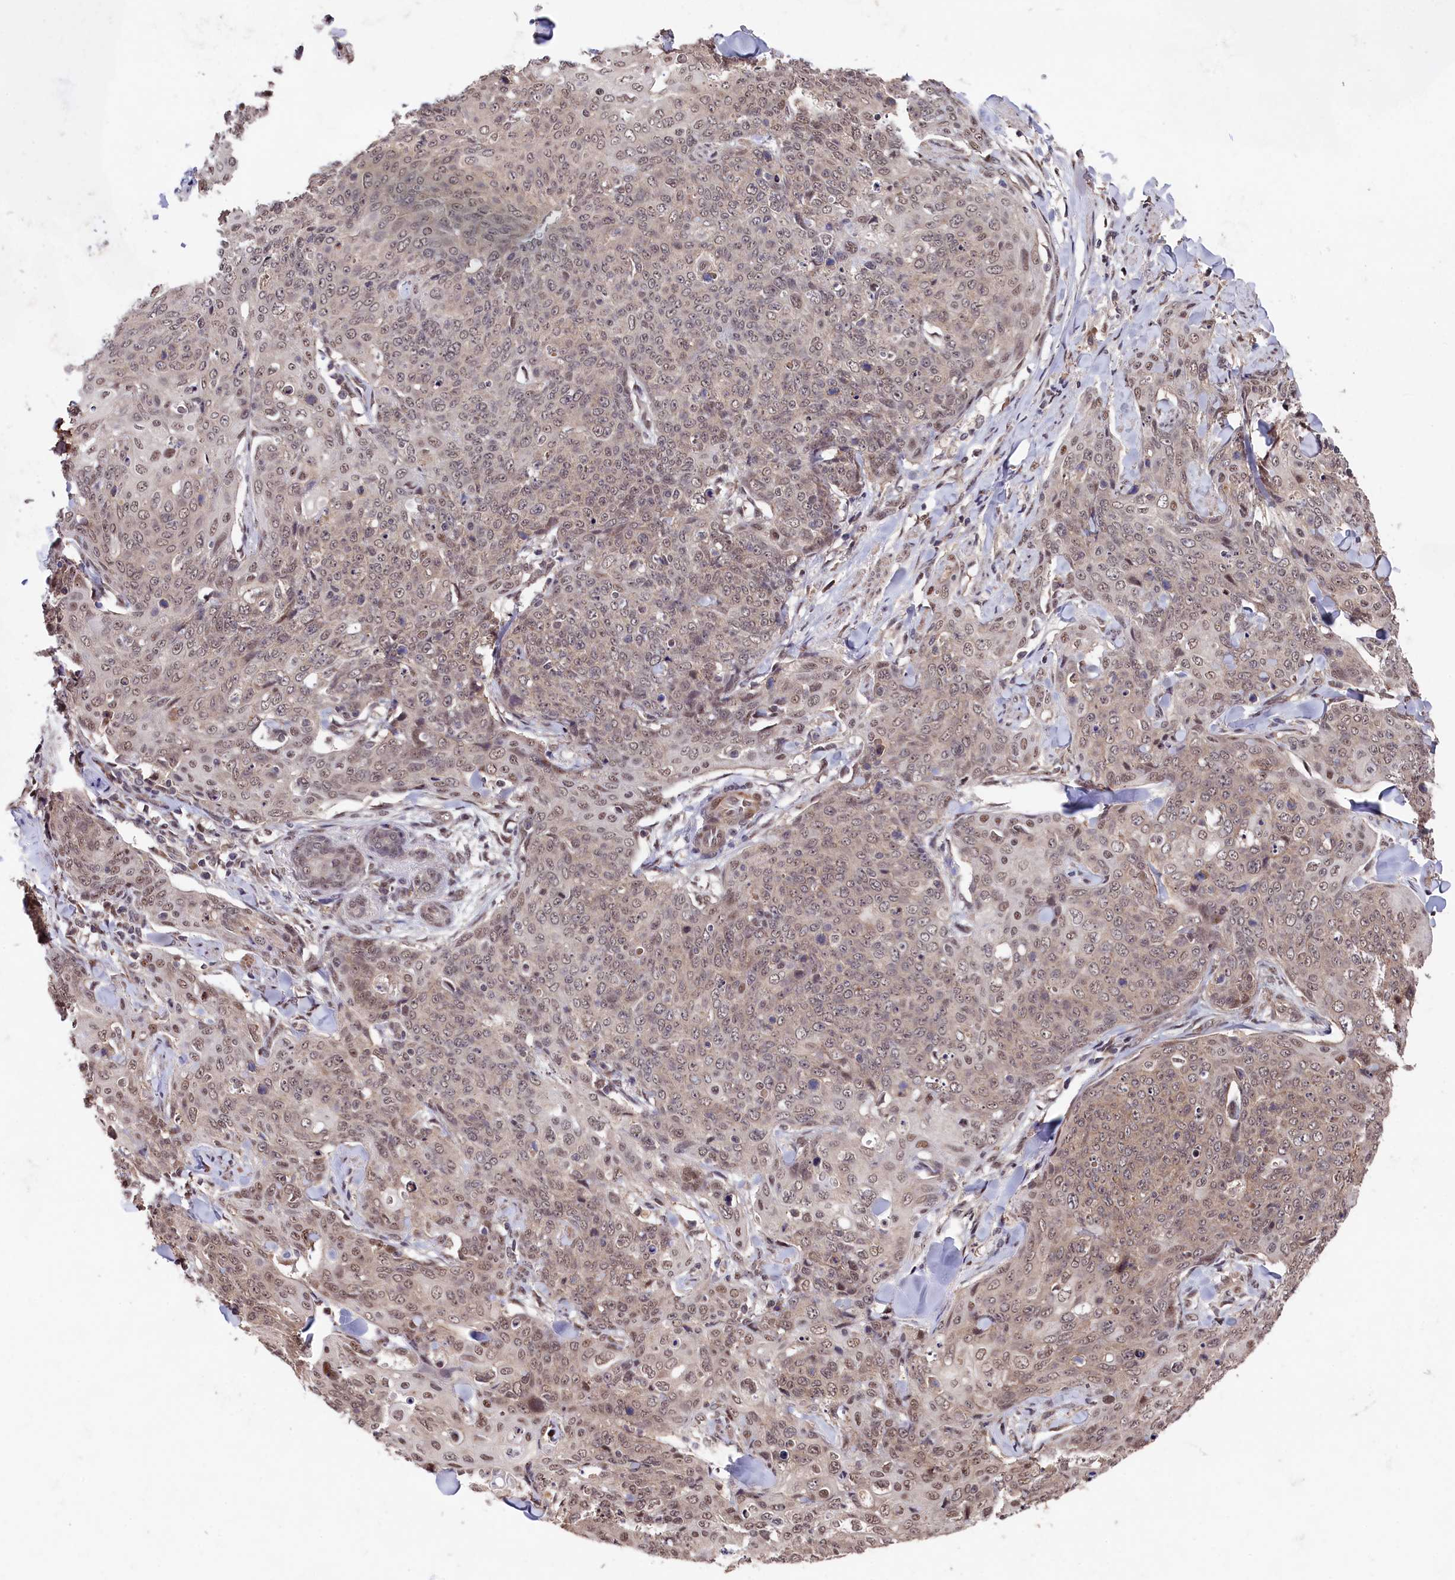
{"staining": {"intensity": "weak", "quantity": "25%-75%", "location": "cytoplasmic/membranous,nuclear"}, "tissue": "skin cancer", "cell_type": "Tumor cells", "image_type": "cancer", "snomed": [{"axis": "morphology", "description": "Squamous cell carcinoma, NOS"}, {"axis": "topography", "description": "Skin"}, {"axis": "topography", "description": "Vulva"}], "caption": "Human skin cancer (squamous cell carcinoma) stained with a brown dye reveals weak cytoplasmic/membranous and nuclear positive staining in about 25%-75% of tumor cells.", "gene": "CLPX", "patient": {"sex": "female", "age": 85}}